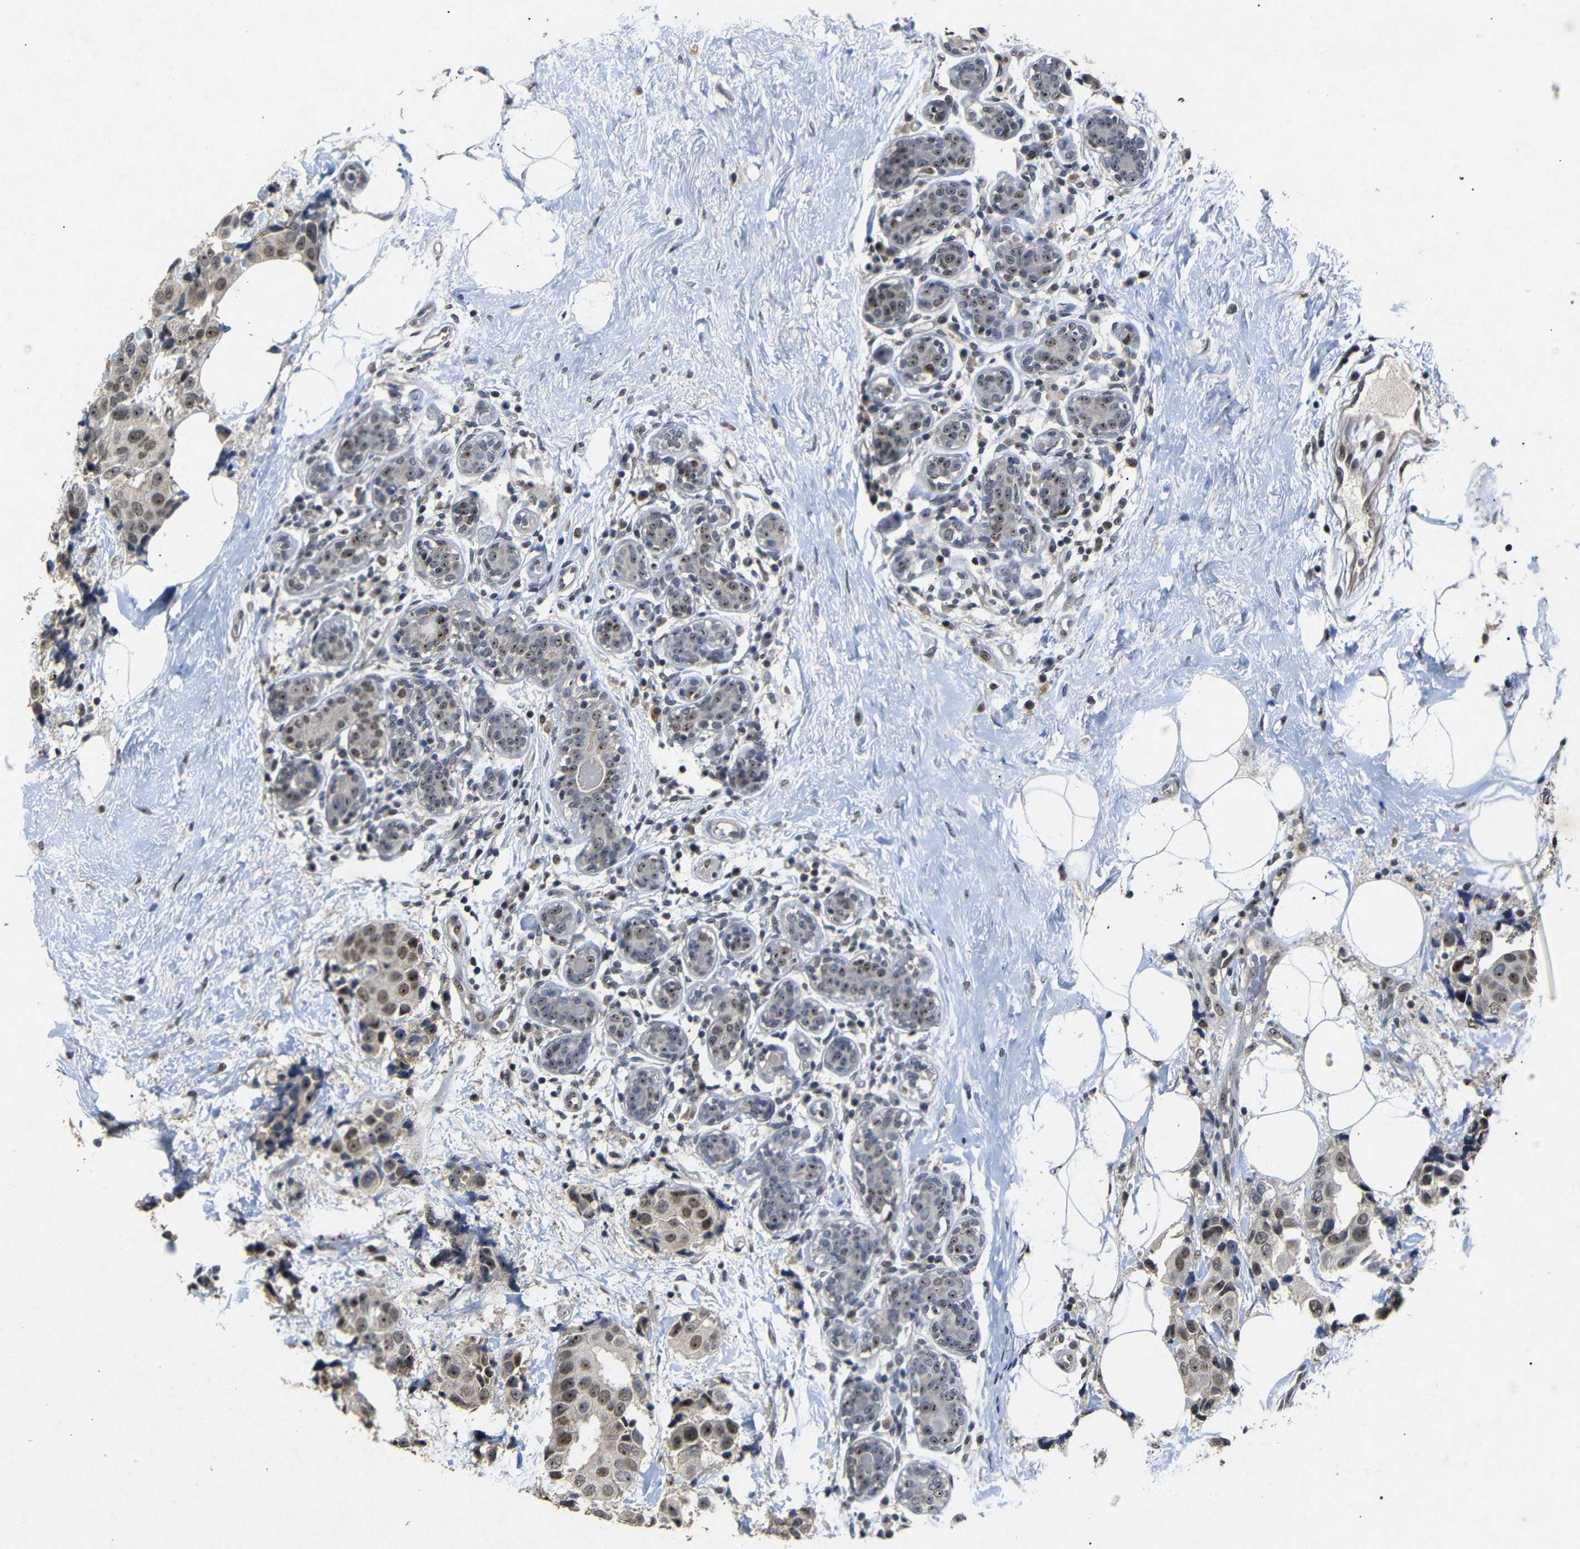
{"staining": {"intensity": "moderate", "quantity": ">75%", "location": "nuclear"}, "tissue": "breast cancer", "cell_type": "Tumor cells", "image_type": "cancer", "snomed": [{"axis": "morphology", "description": "Normal tissue, NOS"}, {"axis": "morphology", "description": "Duct carcinoma"}, {"axis": "topography", "description": "Breast"}], "caption": "High-magnification brightfield microscopy of breast cancer stained with DAB (3,3'-diaminobenzidine) (brown) and counterstained with hematoxylin (blue). tumor cells exhibit moderate nuclear expression is present in approximately>75% of cells. (DAB (3,3'-diaminobenzidine) IHC, brown staining for protein, blue staining for nuclei).", "gene": "PARN", "patient": {"sex": "female", "age": 39}}